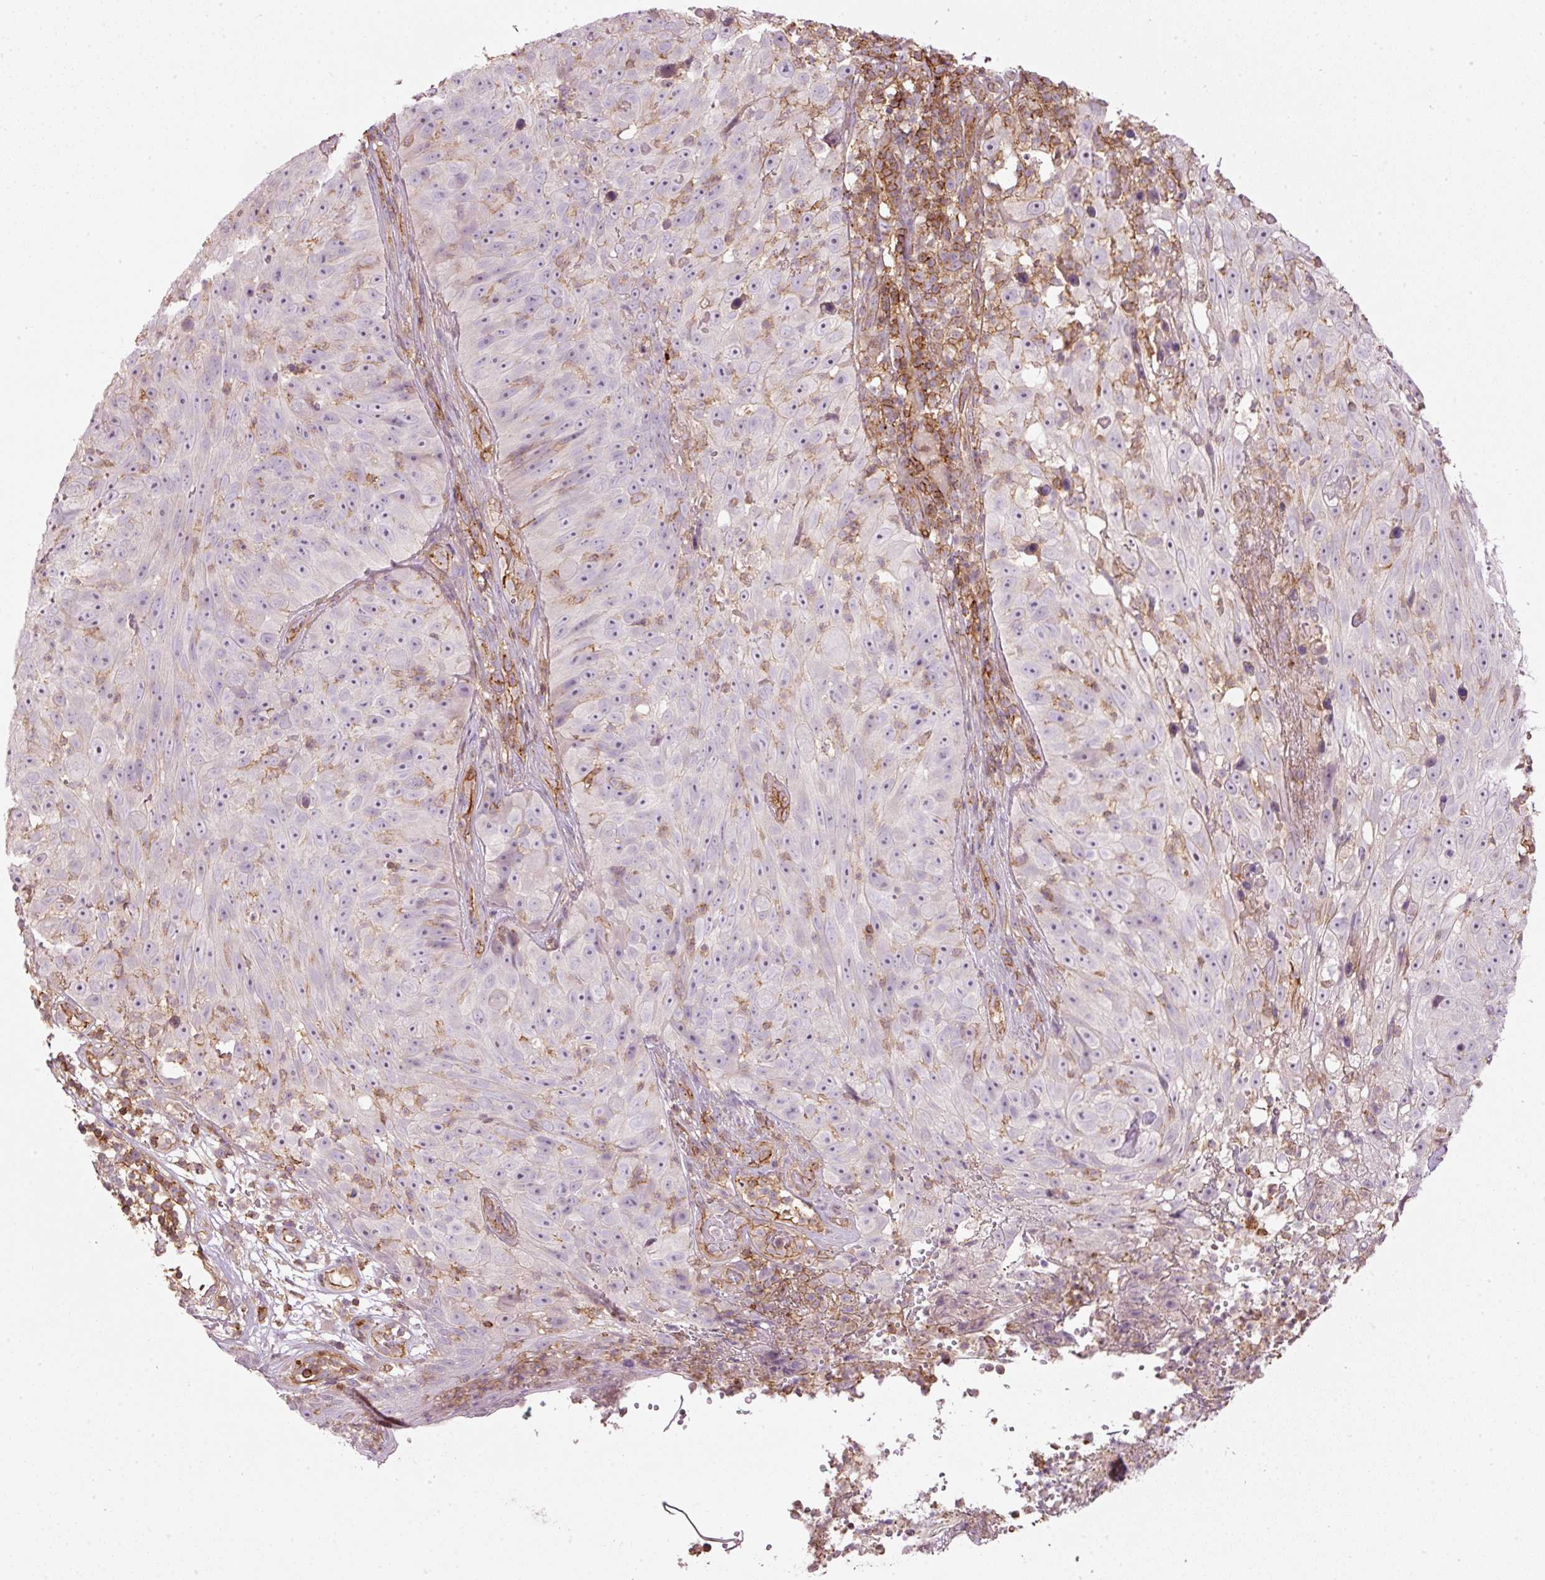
{"staining": {"intensity": "negative", "quantity": "none", "location": "none"}, "tissue": "skin cancer", "cell_type": "Tumor cells", "image_type": "cancer", "snomed": [{"axis": "morphology", "description": "Squamous cell carcinoma, NOS"}, {"axis": "topography", "description": "Skin"}], "caption": "A micrograph of squamous cell carcinoma (skin) stained for a protein reveals no brown staining in tumor cells.", "gene": "SIPA1", "patient": {"sex": "female", "age": 87}}